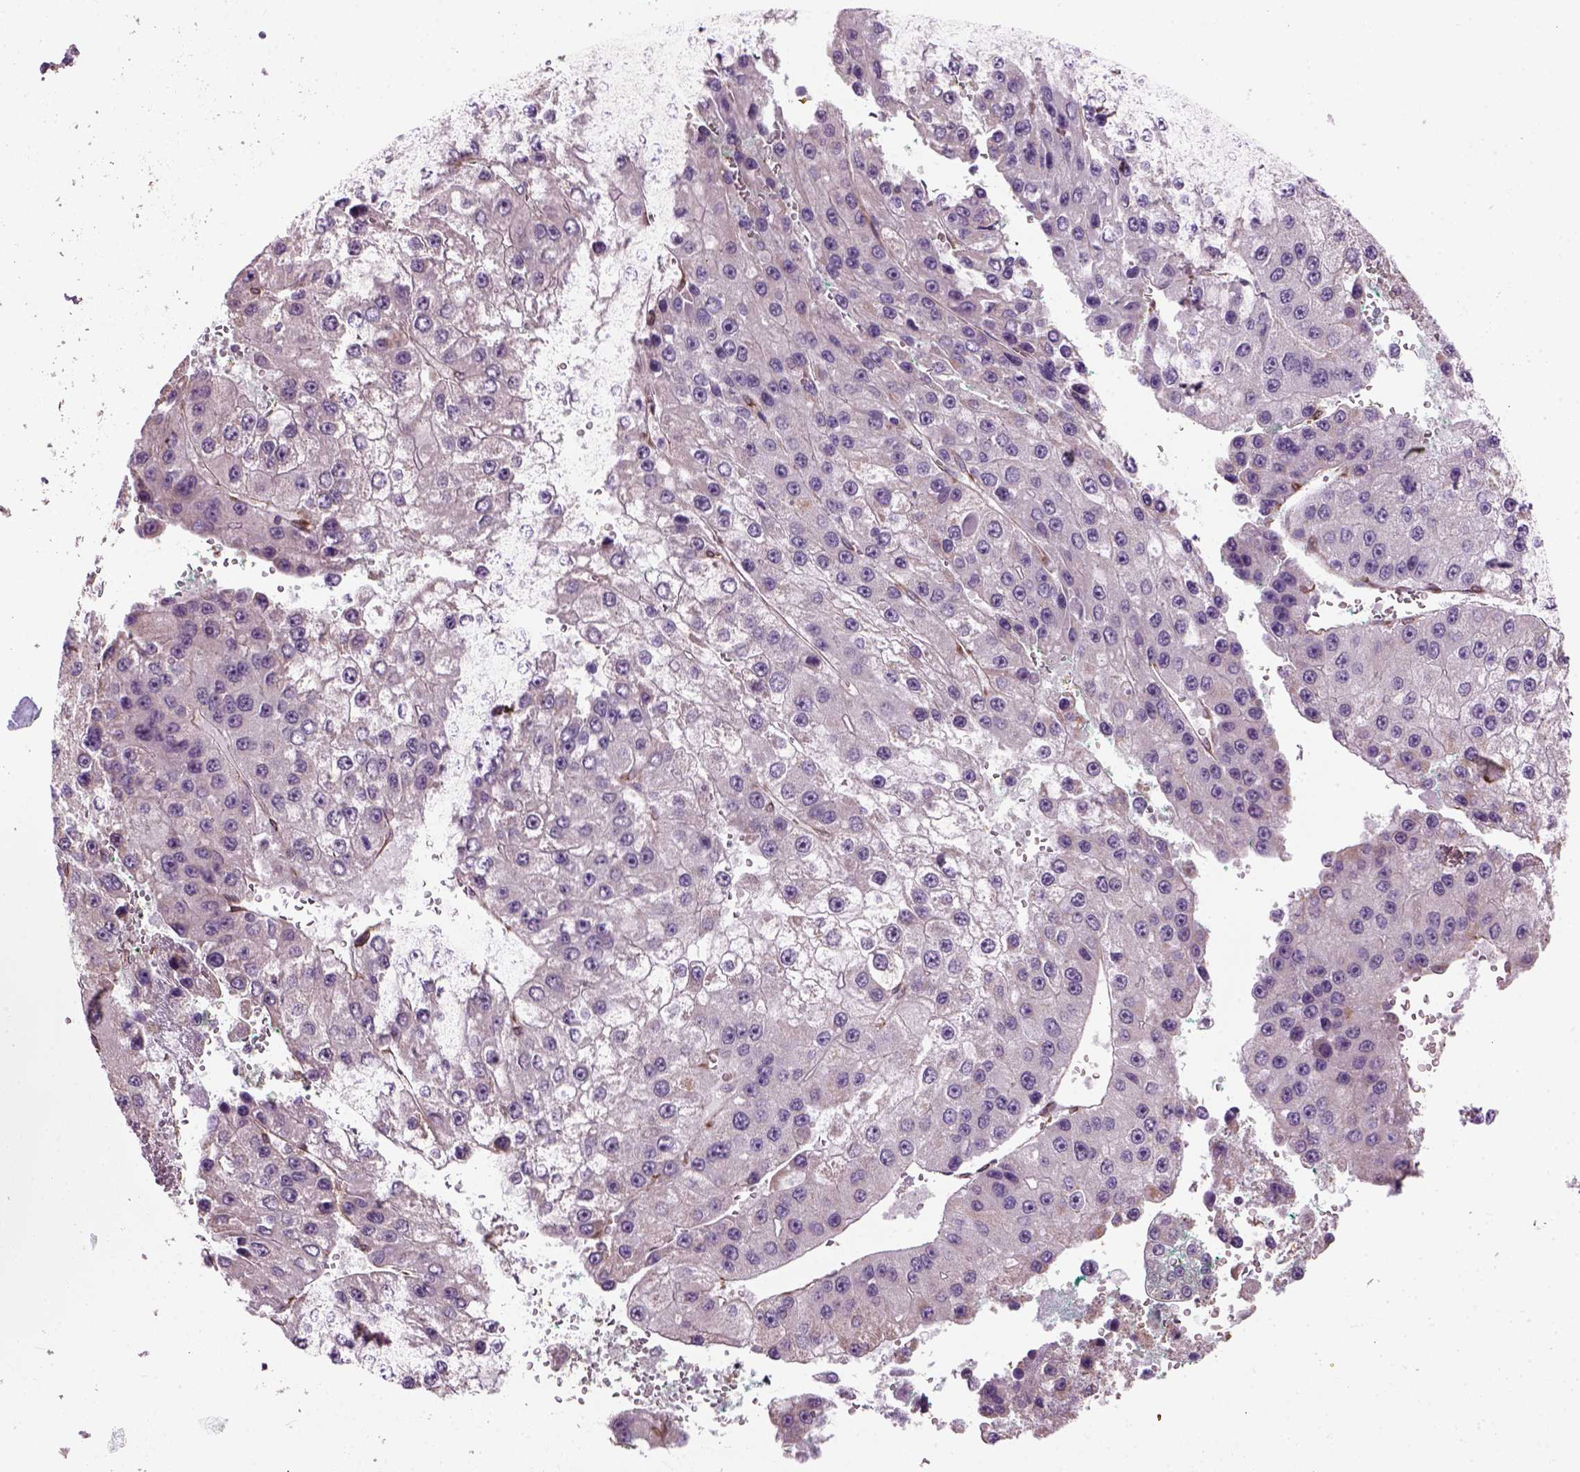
{"staining": {"intensity": "negative", "quantity": "none", "location": "none"}, "tissue": "liver cancer", "cell_type": "Tumor cells", "image_type": "cancer", "snomed": [{"axis": "morphology", "description": "Carcinoma, Hepatocellular, NOS"}, {"axis": "topography", "description": "Liver"}], "caption": "Histopathology image shows no protein staining in tumor cells of liver hepatocellular carcinoma tissue.", "gene": "XK", "patient": {"sex": "female", "age": 73}}